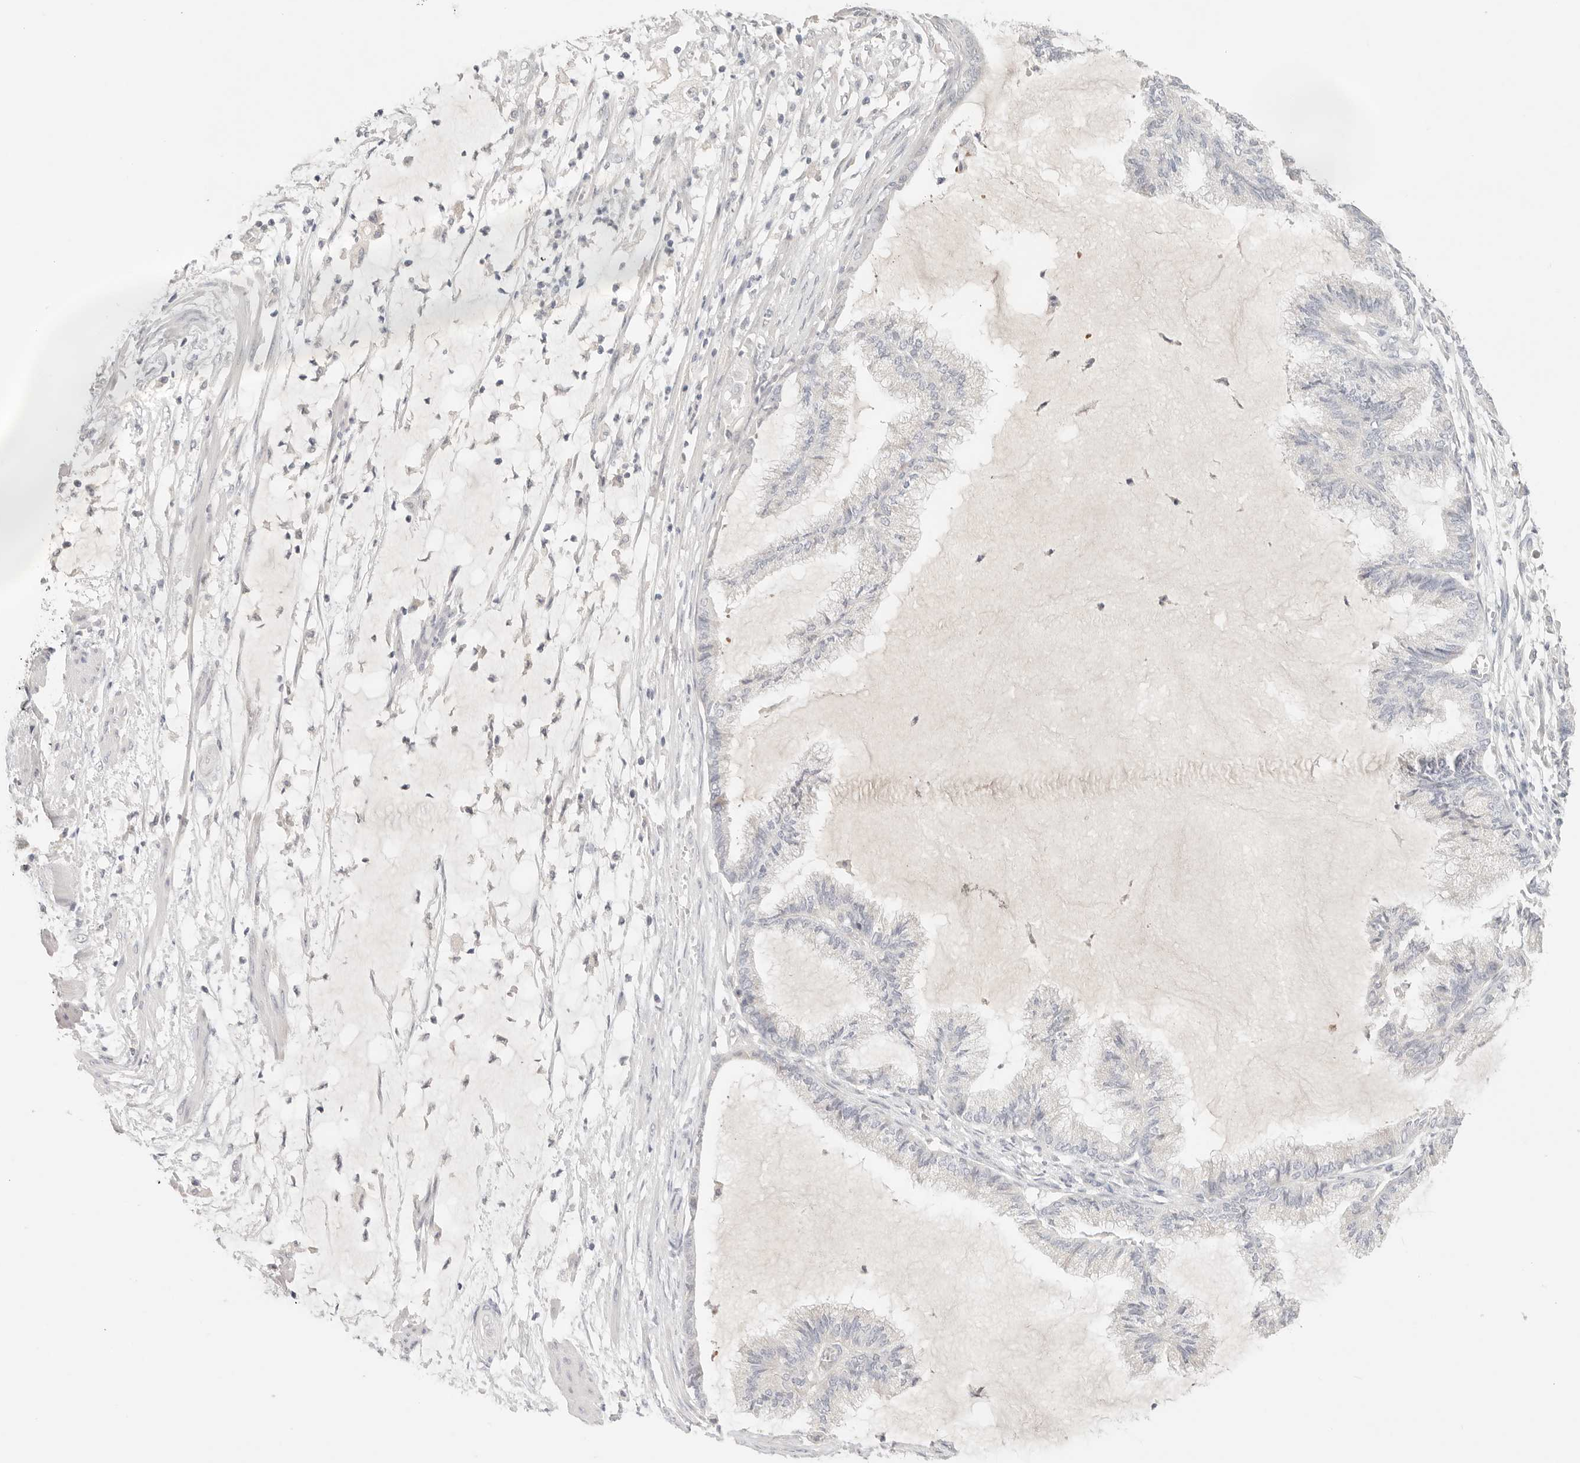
{"staining": {"intensity": "negative", "quantity": "none", "location": "none"}, "tissue": "endometrial cancer", "cell_type": "Tumor cells", "image_type": "cancer", "snomed": [{"axis": "morphology", "description": "Adenocarcinoma, NOS"}, {"axis": "topography", "description": "Endometrium"}], "caption": "Tumor cells show no significant staining in endometrial cancer (adenocarcinoma).", "gene": "SPHK1", "patient": {"sex": "female", "age": 86}}